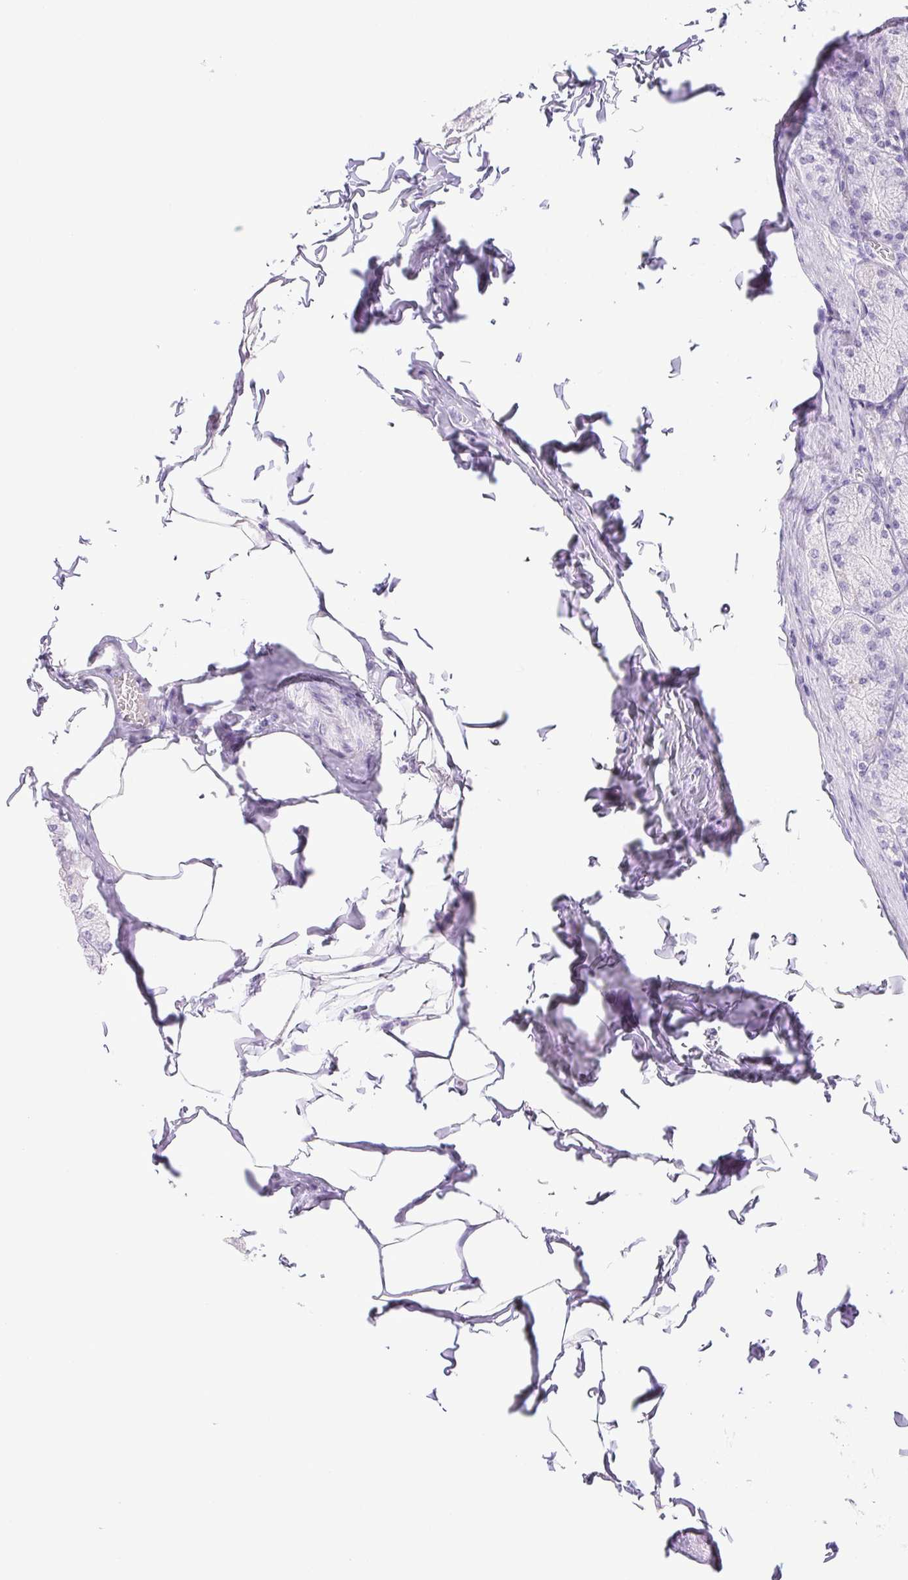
{"staining": {"intensity": "negative", "quantity": "none", "location": "none"}, "tissue": "stomach", "cell_type": "Glandular cells", "image_type": "normal", "snomed": [{"axis": "morphology", "description": "Normal tissue, NOS"}, {"axis": "topography", "description": "Stomach, upper"}], "caption": "Stomach was stained to show a protein in brown. There is no significant staining in glandular cells. Brightfield microscopy of immunohistochemistry (IHC) stained with DAB (brown) and hematoxylin (blue), captured at high magnification.", "gene": "HLA", "patient": {"sex": "female", "age": 56}}